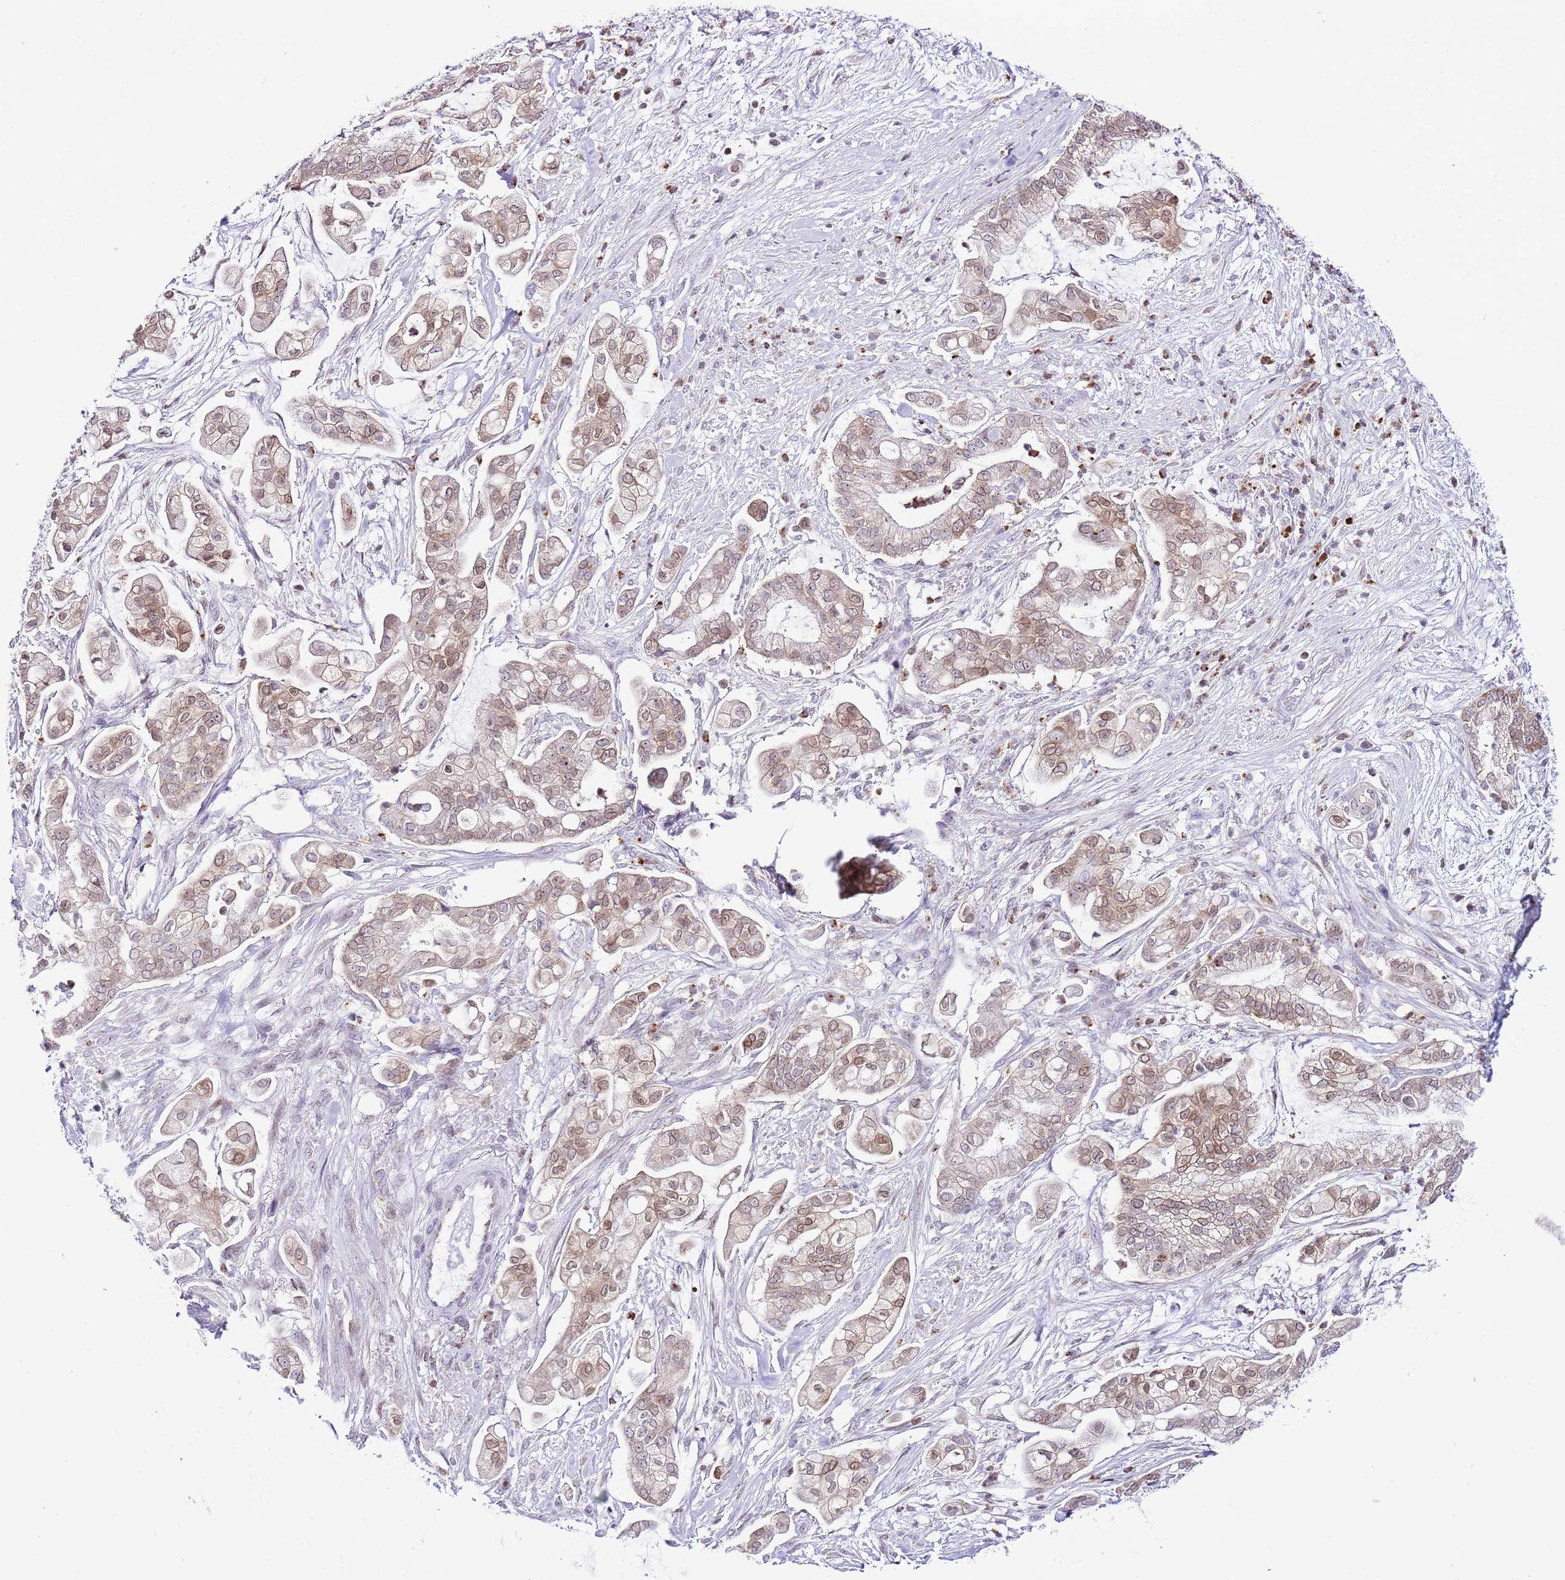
{"staining": {"intensity": "weak", "quantity": "25%-75%", "location": "cytoplasmic/membranous,nuclear"}, "tissue": "pancreatic cancer", "cell_type": "Tumor cells", "image_type": "cancer", "snomed": [{"axis": "morphology", "description": "Adenocarcinoma, NOS"}, {"axis": "topography", "description": "Pancreas"}], "caption": "High-magnification brightfield microscopy of pancreatic adenocarcinoma stained with DAB (3,3'-diaminobenzidine) (brown) and counterstained with hematoxylin (blue). tumor cells exhibit weak cytoplasmic/membranous and nuclear expression is identified in approximately25%-75% of cells. The protein is stained brown, and the nuclei are stained in blue (DAB (3,3'-diaminobenzidine) IHC with brightfield microscopy, high magnification).", "gene": "PRR15", "patient": {"sex": "female", "age": 69}}